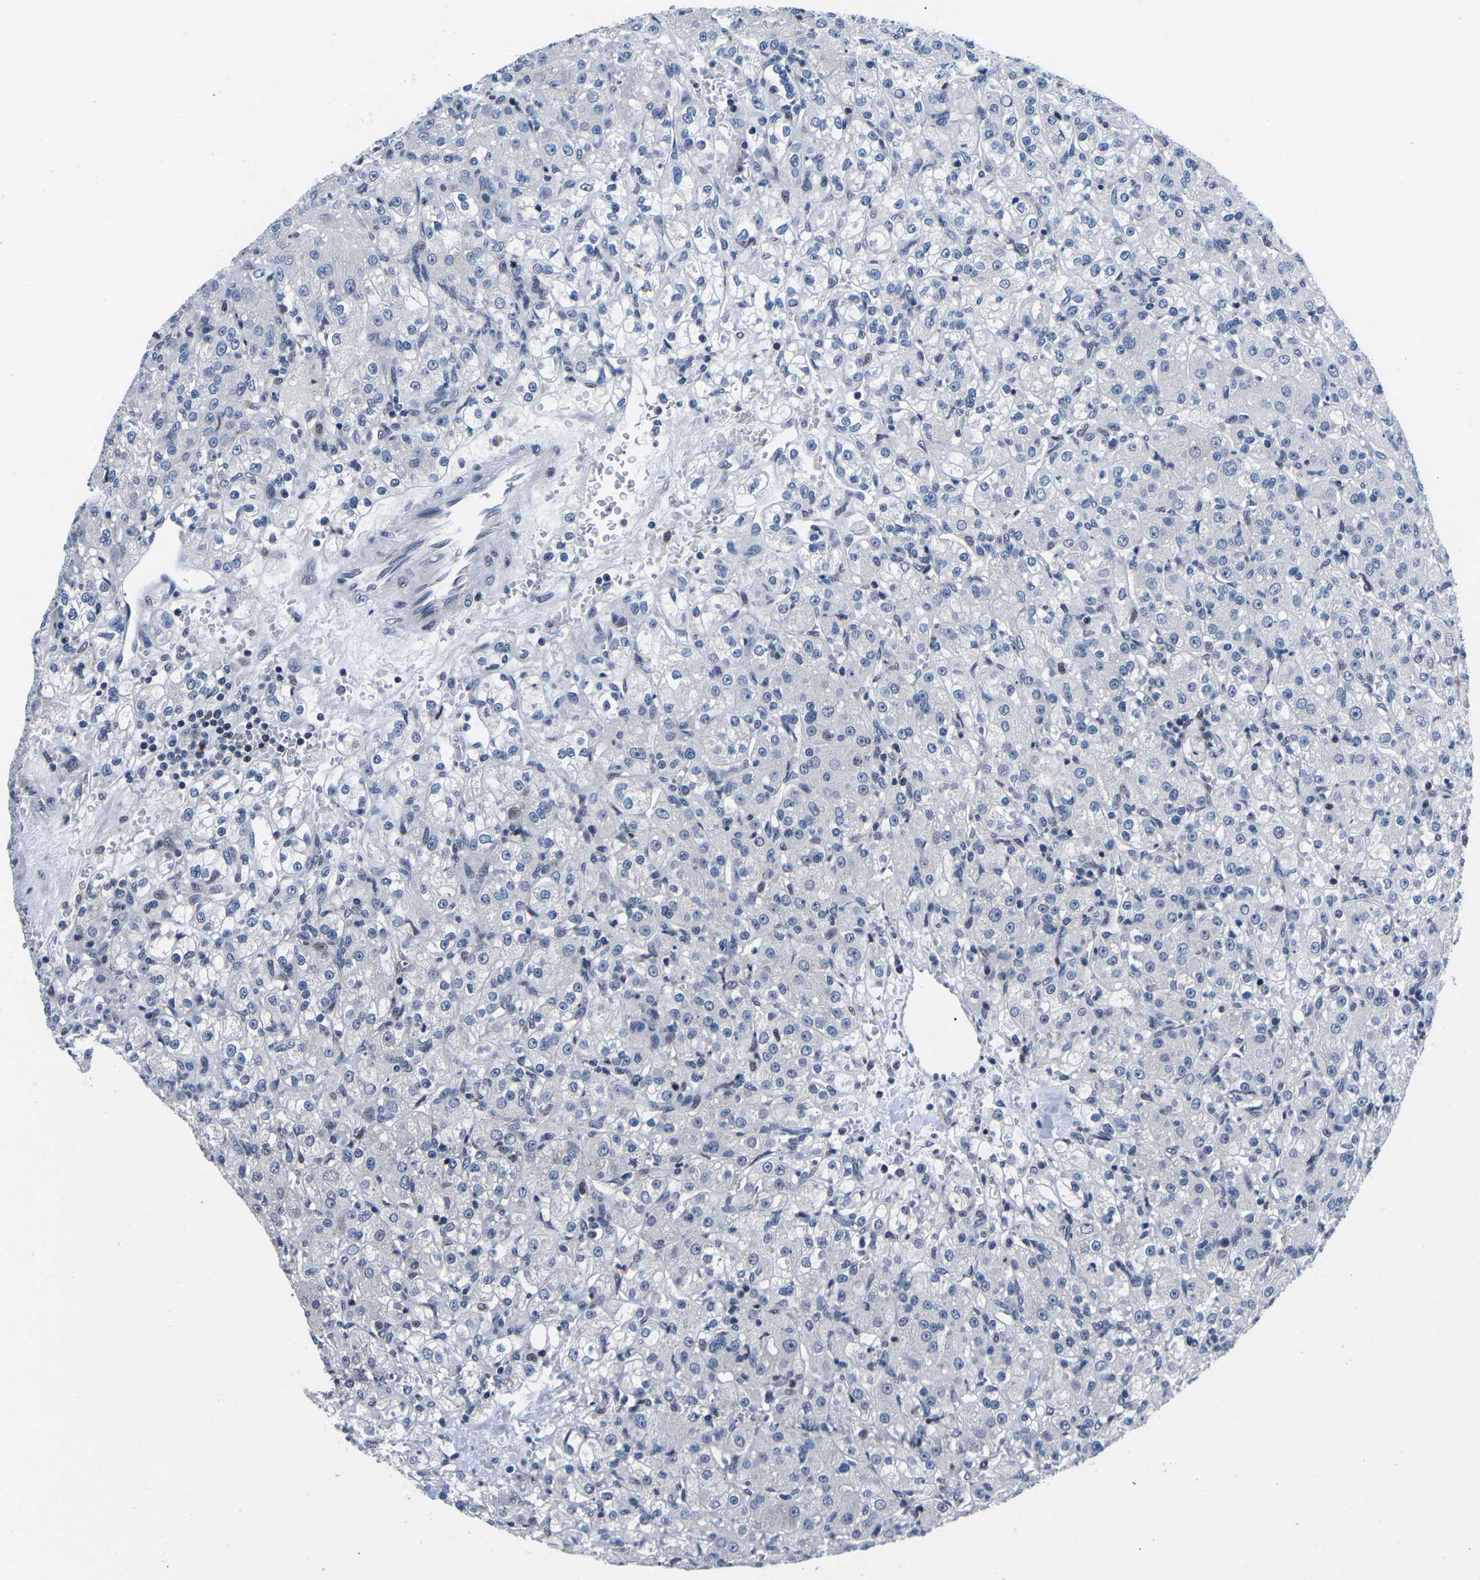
{"staining": {"intensity": "negative", "quantity": "none", "location": "none"}, "tissue": "renal cancer", "cell_type": "Tumor cells", "image_type": "cancer", "snomed": [{"axis": "morphology", "description": "Normal tissue, NOS"}, {"axis": "morphology", "description": "Adenocarcinoma, NOS"}, {"axis": "topography", "description": "Kidney"}], "caption": "Renal adenocarcinoma was stained to show a protein in brown. There is no significant staining in tumor cells. (Stains: DAB IHC with hematoxylin counter stain, Microscopy: brightfield microscopy at high magnification).", "gene": "CDC73", "patient": {"sex": "male", "age": 61}}